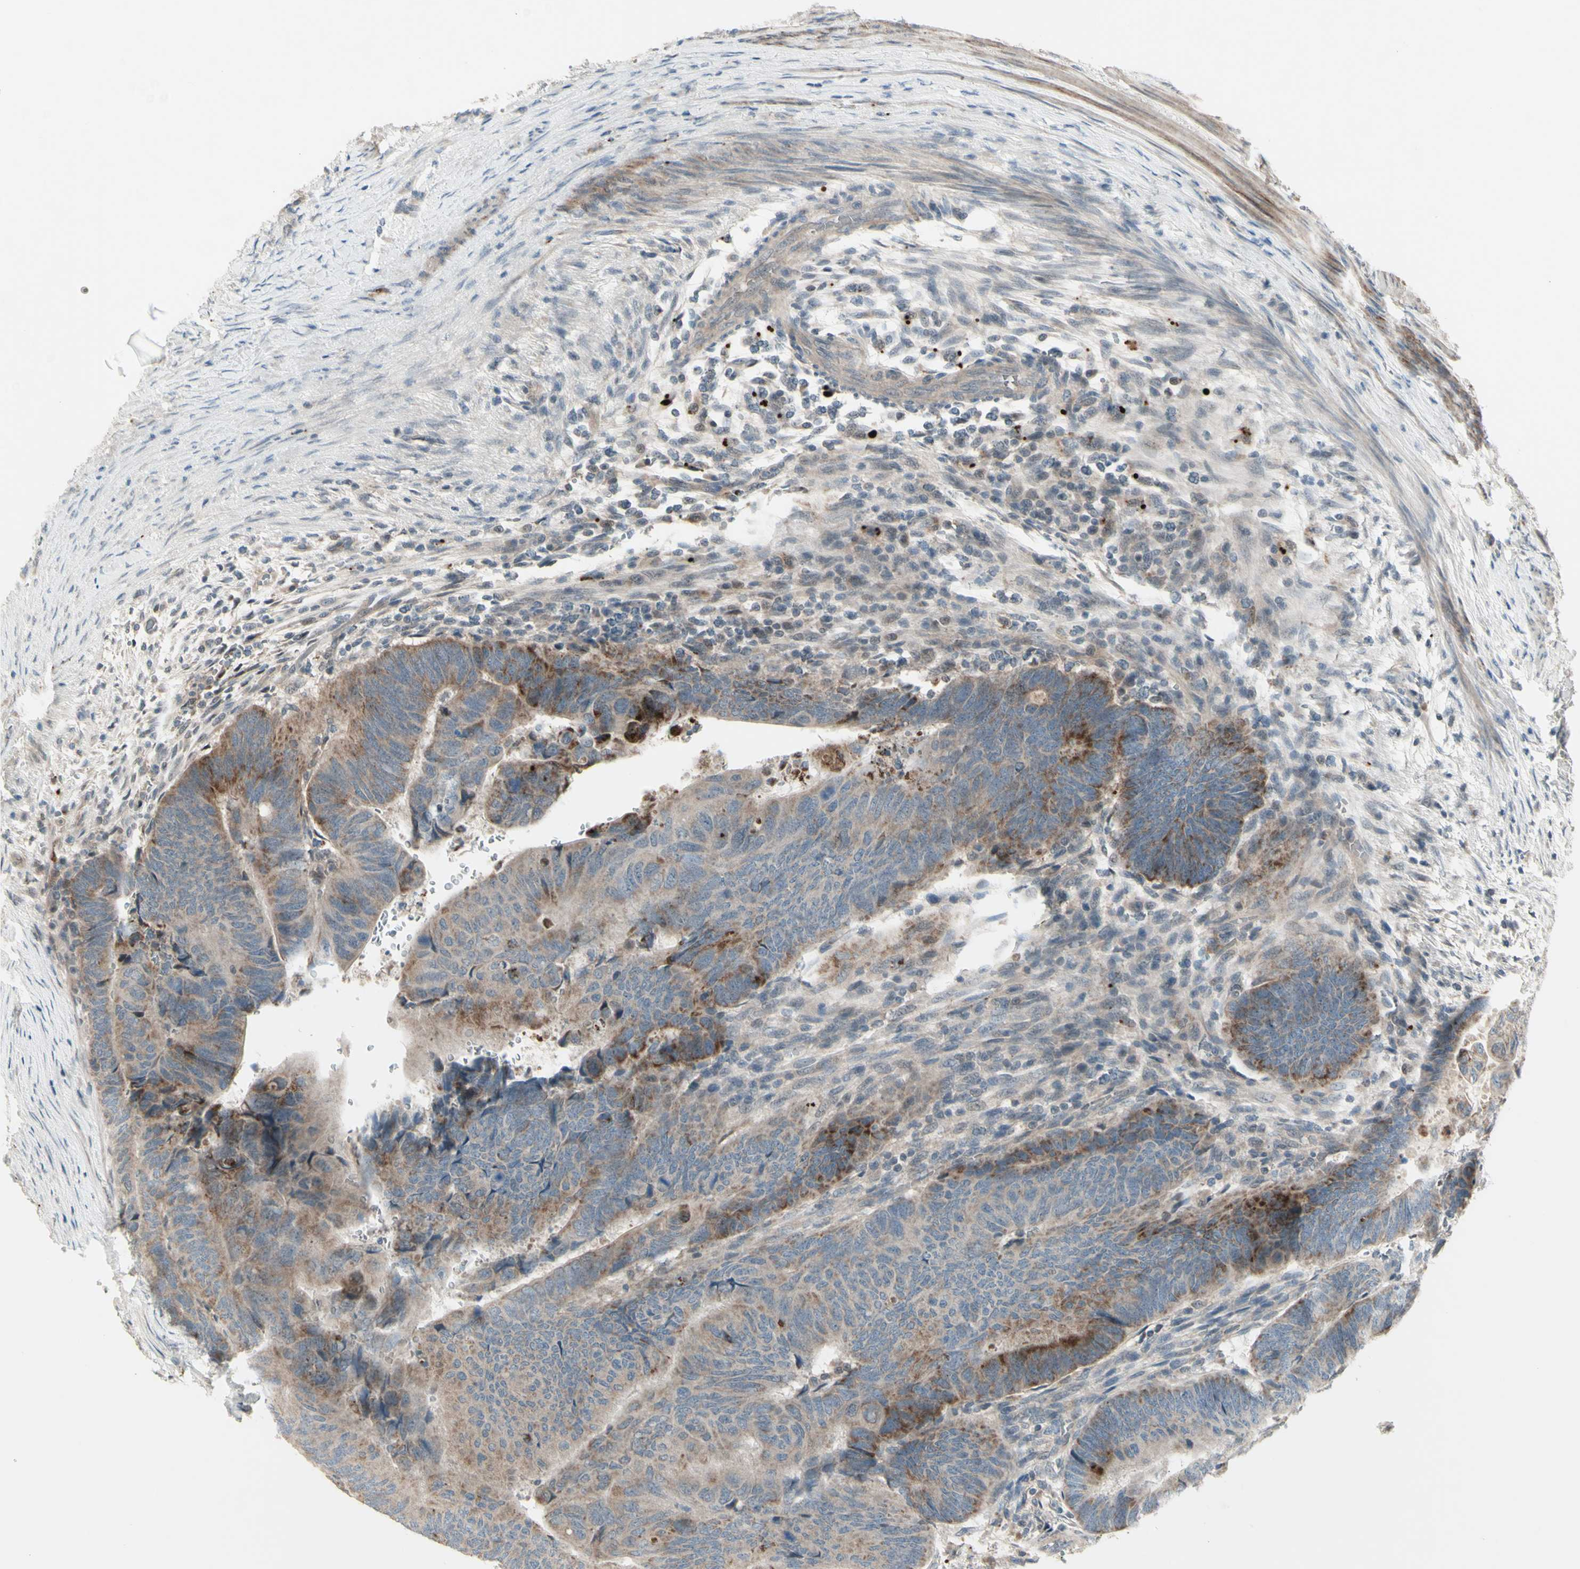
{"staining": {"intensity": "moderate", "quantity": "<25%", "location": "cytoplasmic/membranous"}, "tissue": "colorectal cancer", "cell_type": "Tumor cells", "image_type": "cancer", "snomed": [{"axis": "morphology", "description": "Normal tissue, NOS"}, {"axis": "morphology", "description": "Adenocarcinoma, NOS"}, {"axis": "topography", "description": "Rectum"}, {"axis": "topography", "description": "Peripheral nerve tissue"}], "caption": "Adenocarcinoma (colorectal) stained with immunohistochemistry (IHC) displays moderate cytoplasmic/membranous staining in approximately <25% of tumor cells. (DAB (3,3'-diaminobenzidine) IHC, brown staining for protein, blue staining for nuclei).", "gene": "OSTM1", "patient": {"sex": "male", "age": 92}}